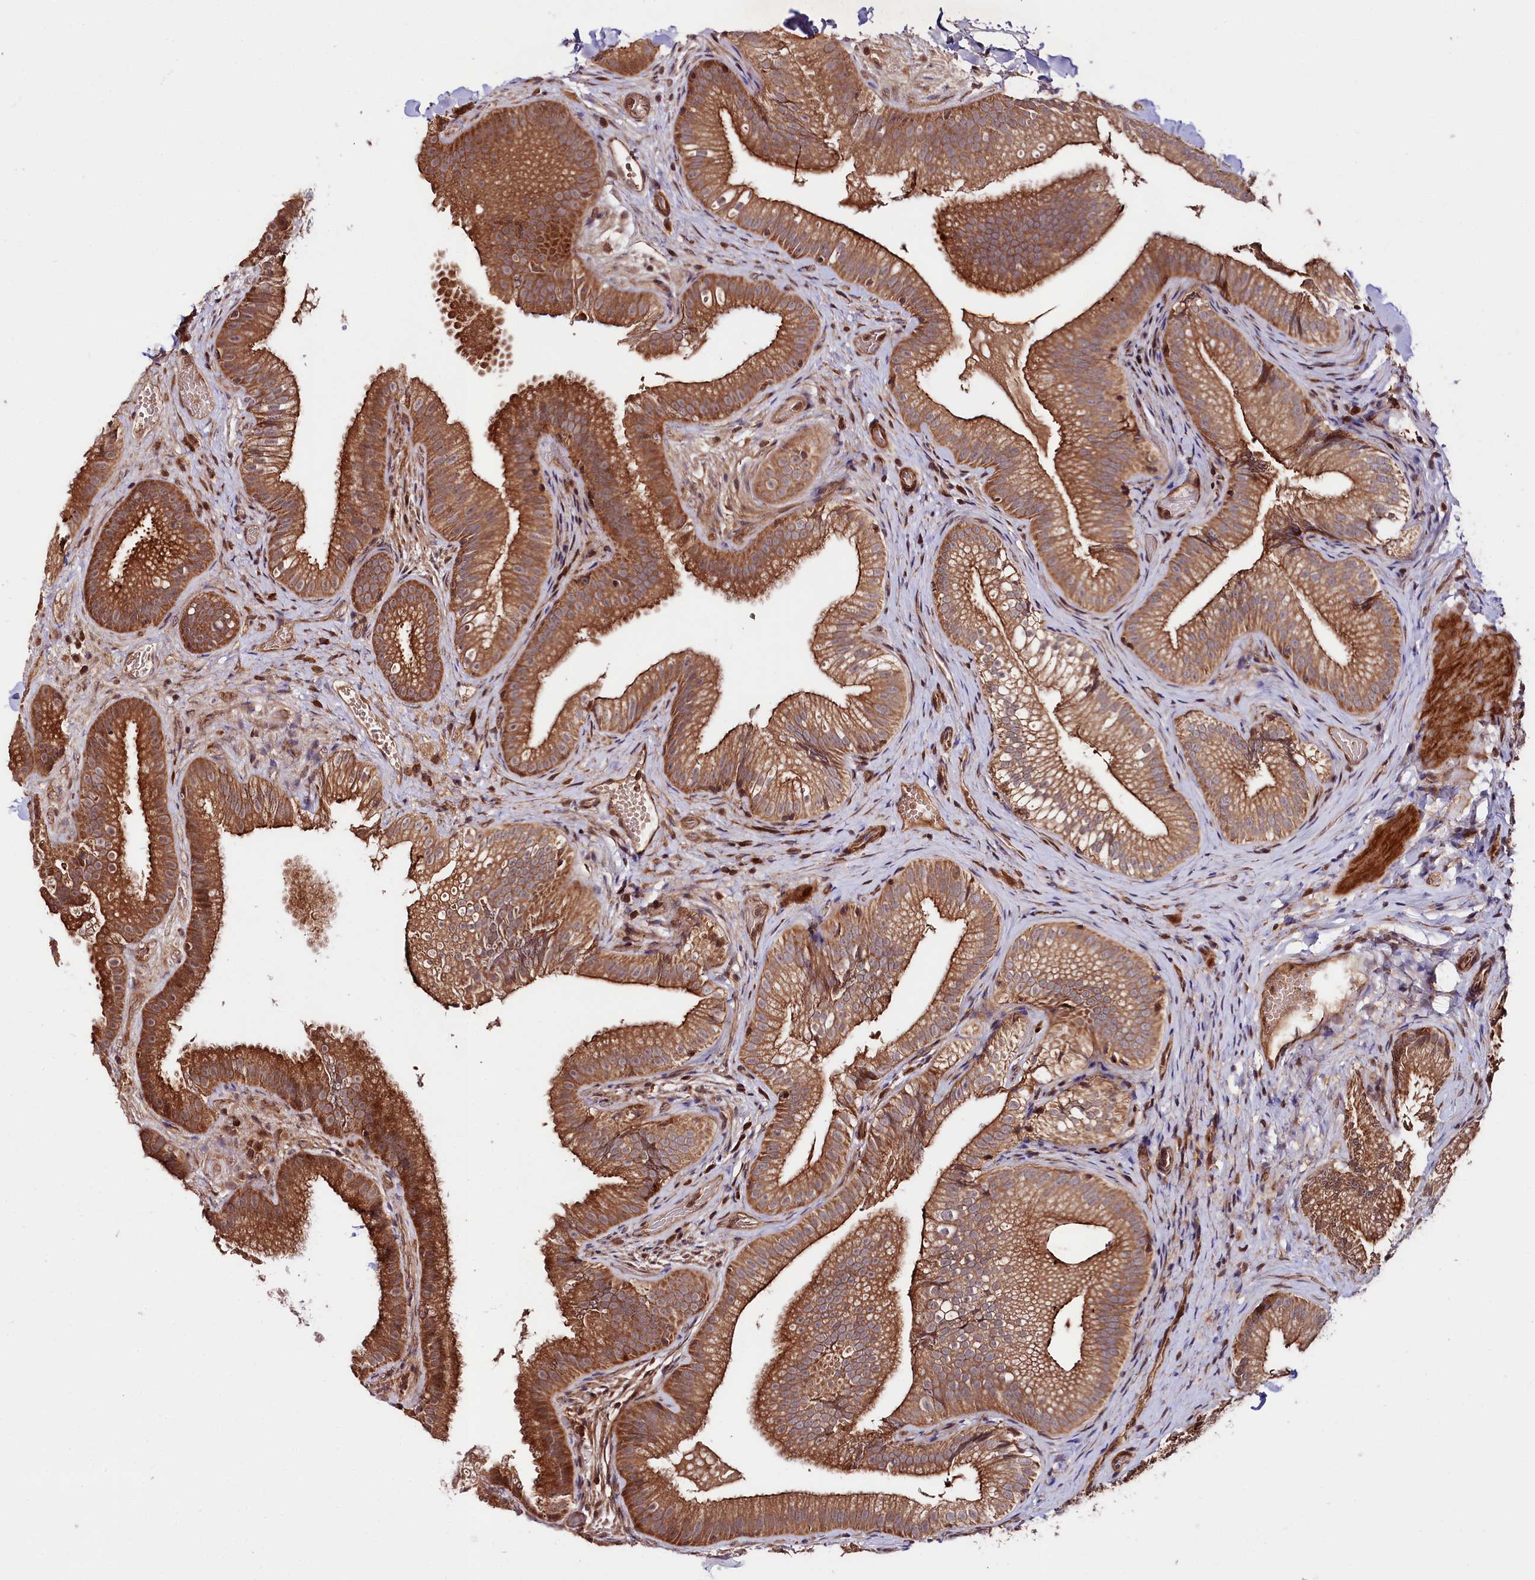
{"staining": {"intensity": "strong", "quantity": ">75%", "location": "cytoplasmic/membranous"}, "tissue": "gallbladder", "cell_type": "Glandular cells", "image_type": "normal", "snomed": [{"axis": "morphology", "description": "Normal tissue, NOS"}, {"axis": "topography", "description": "Gallbladder"}], "caption": "Immunohistochemistry (DAB) staining of normal gallbladder shows strong cytoplasmic/membranous protein expression in approximately >75% of glandular cells. (Stains: DAB in brown, nuclei in blue, Microscopy: brightfield microscopy at high magnification).", "gene": "NEDD1", "patient": {"sex": "female", "age": 30}}